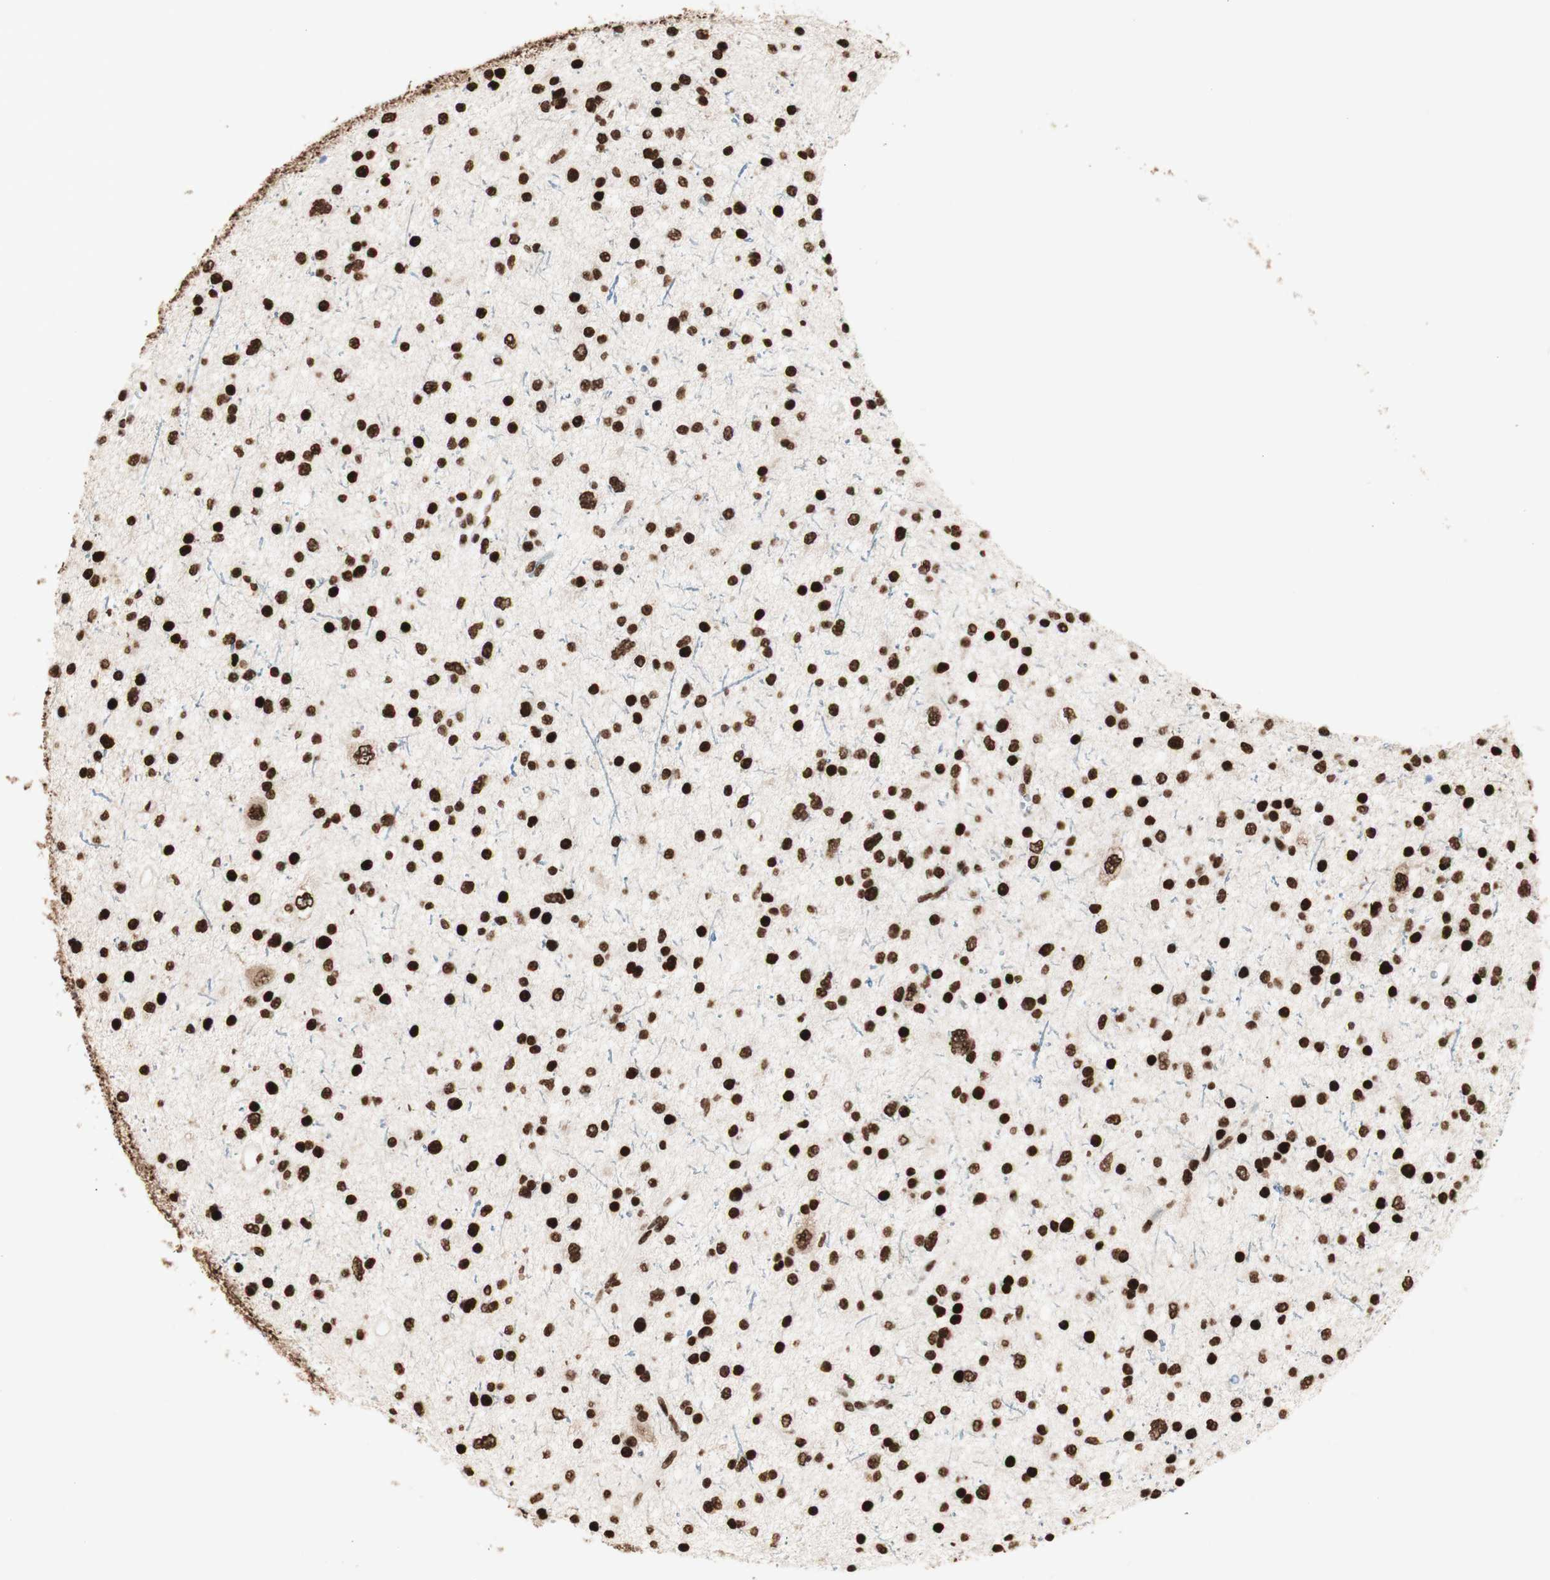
{"staining": {"intensity": "strong", "quantity": ">75%", "location": "nuclear"}, "tissue": "glioma", "cell_type": "Tumor cells", "image_type": "cancer", "snomed": [{"axis": "morphology", "description": "Glioma, malignant, Low grade"}, {"axis": "topography", "description": "Brain"}], "caption": "A brown stain labels strong nuclear positivity of a protein in glioma tumor cells.", "gene": "HNRNPA2B1", "patient": {"sex": "female", "age": 37}}